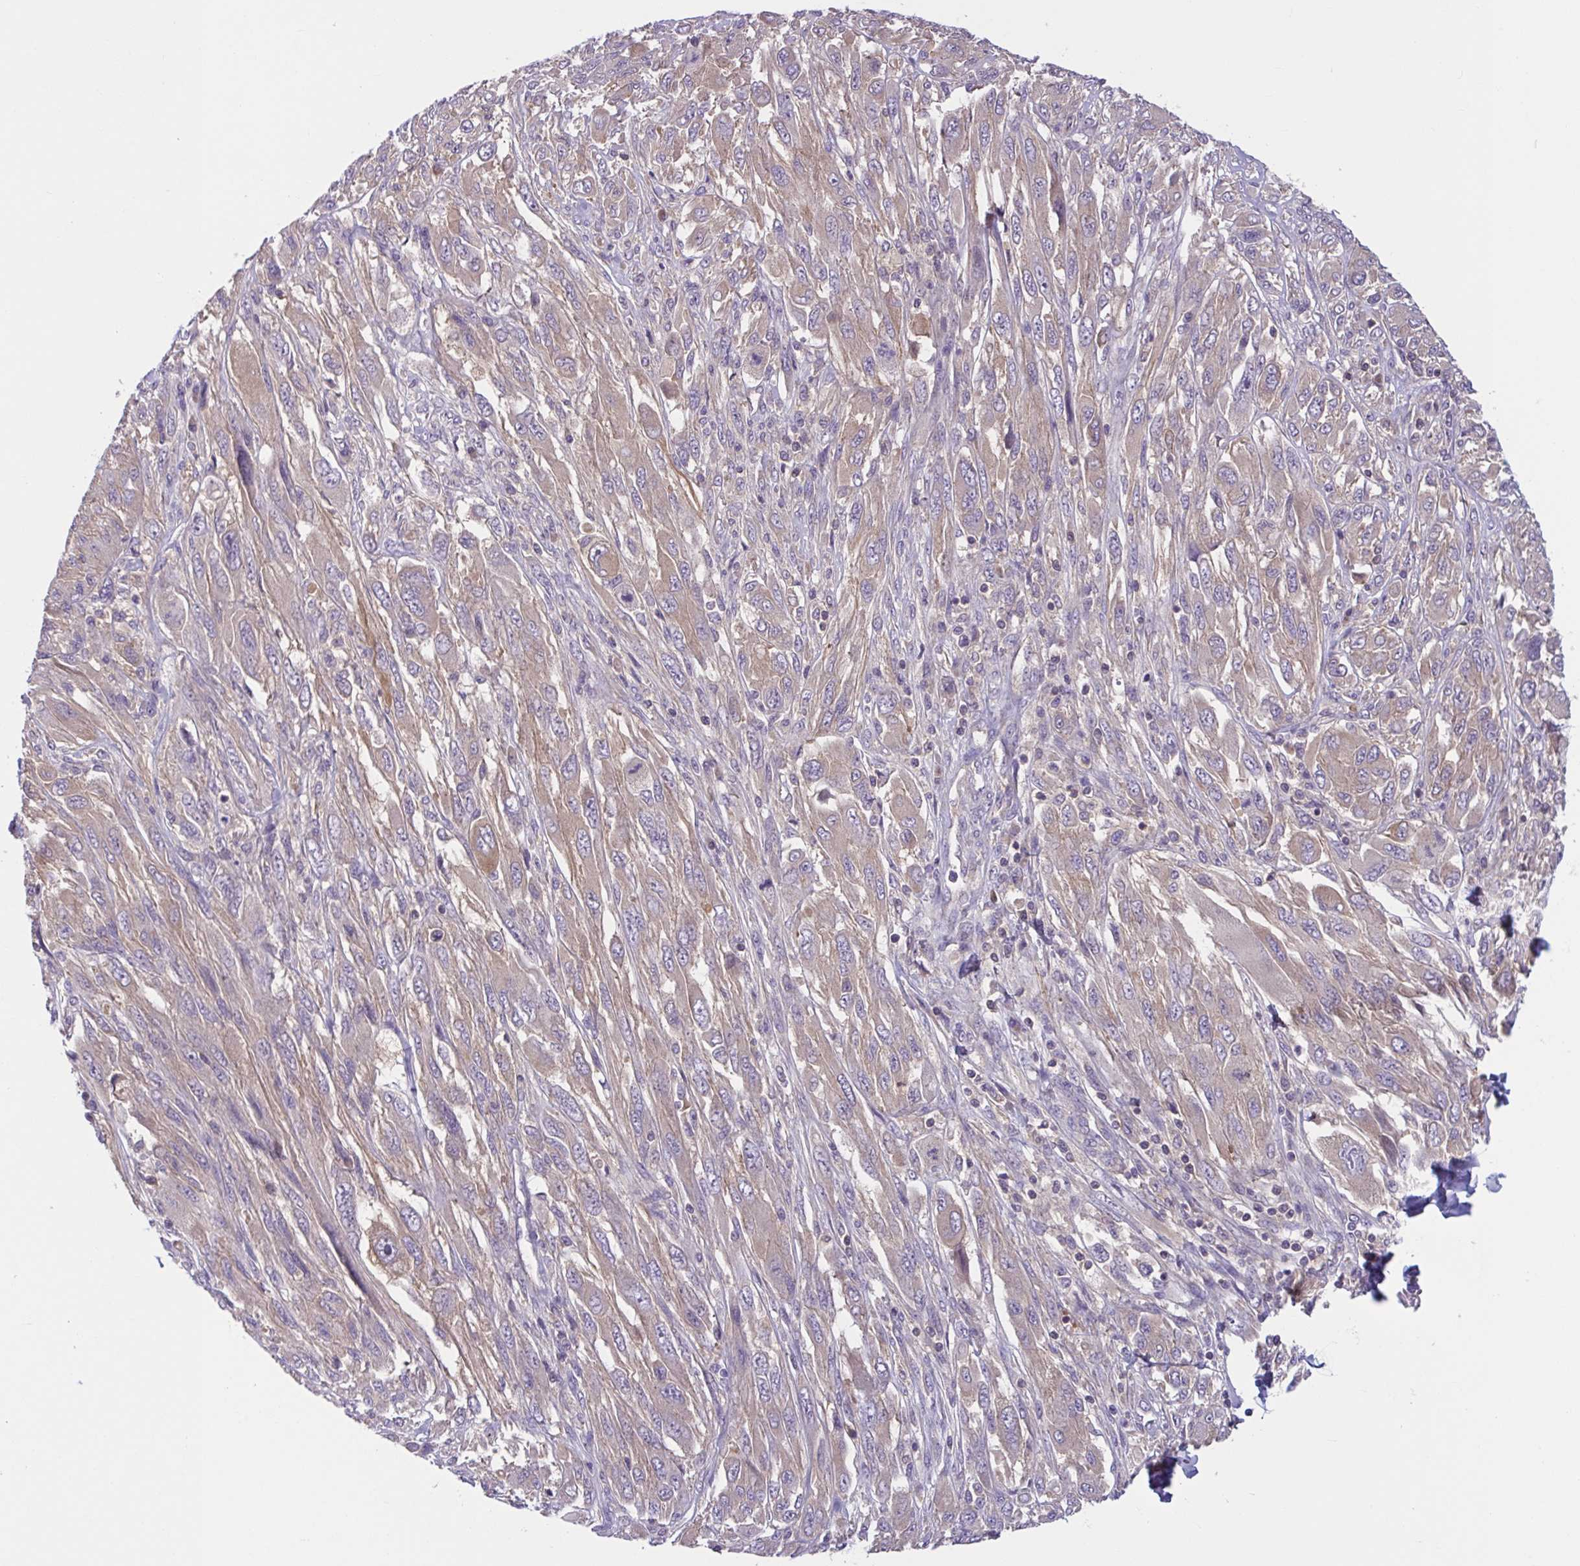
{"staining": {"intensity": "weak", "quantity": ">75%", "location": "cytoplasmic/membranous"}, "tissue": "melanoma", "cell_type": "Tumor cells", "image_type": "cancer", "snomed": [{"axis": "morphology", "description": "Malignant melanoma, NOS"}, {"axis": "topography", "description": "Skin"}], "caption": "Immunohistochemistry (DAB) staining of melanoma demonstrates weak cytoplasmic/membranous protein positivity in about >75% of tumor cells. Nuclei are stained in blue.", "gene": "WNT9B", "patient": {"sex": "female", "age": 91}}